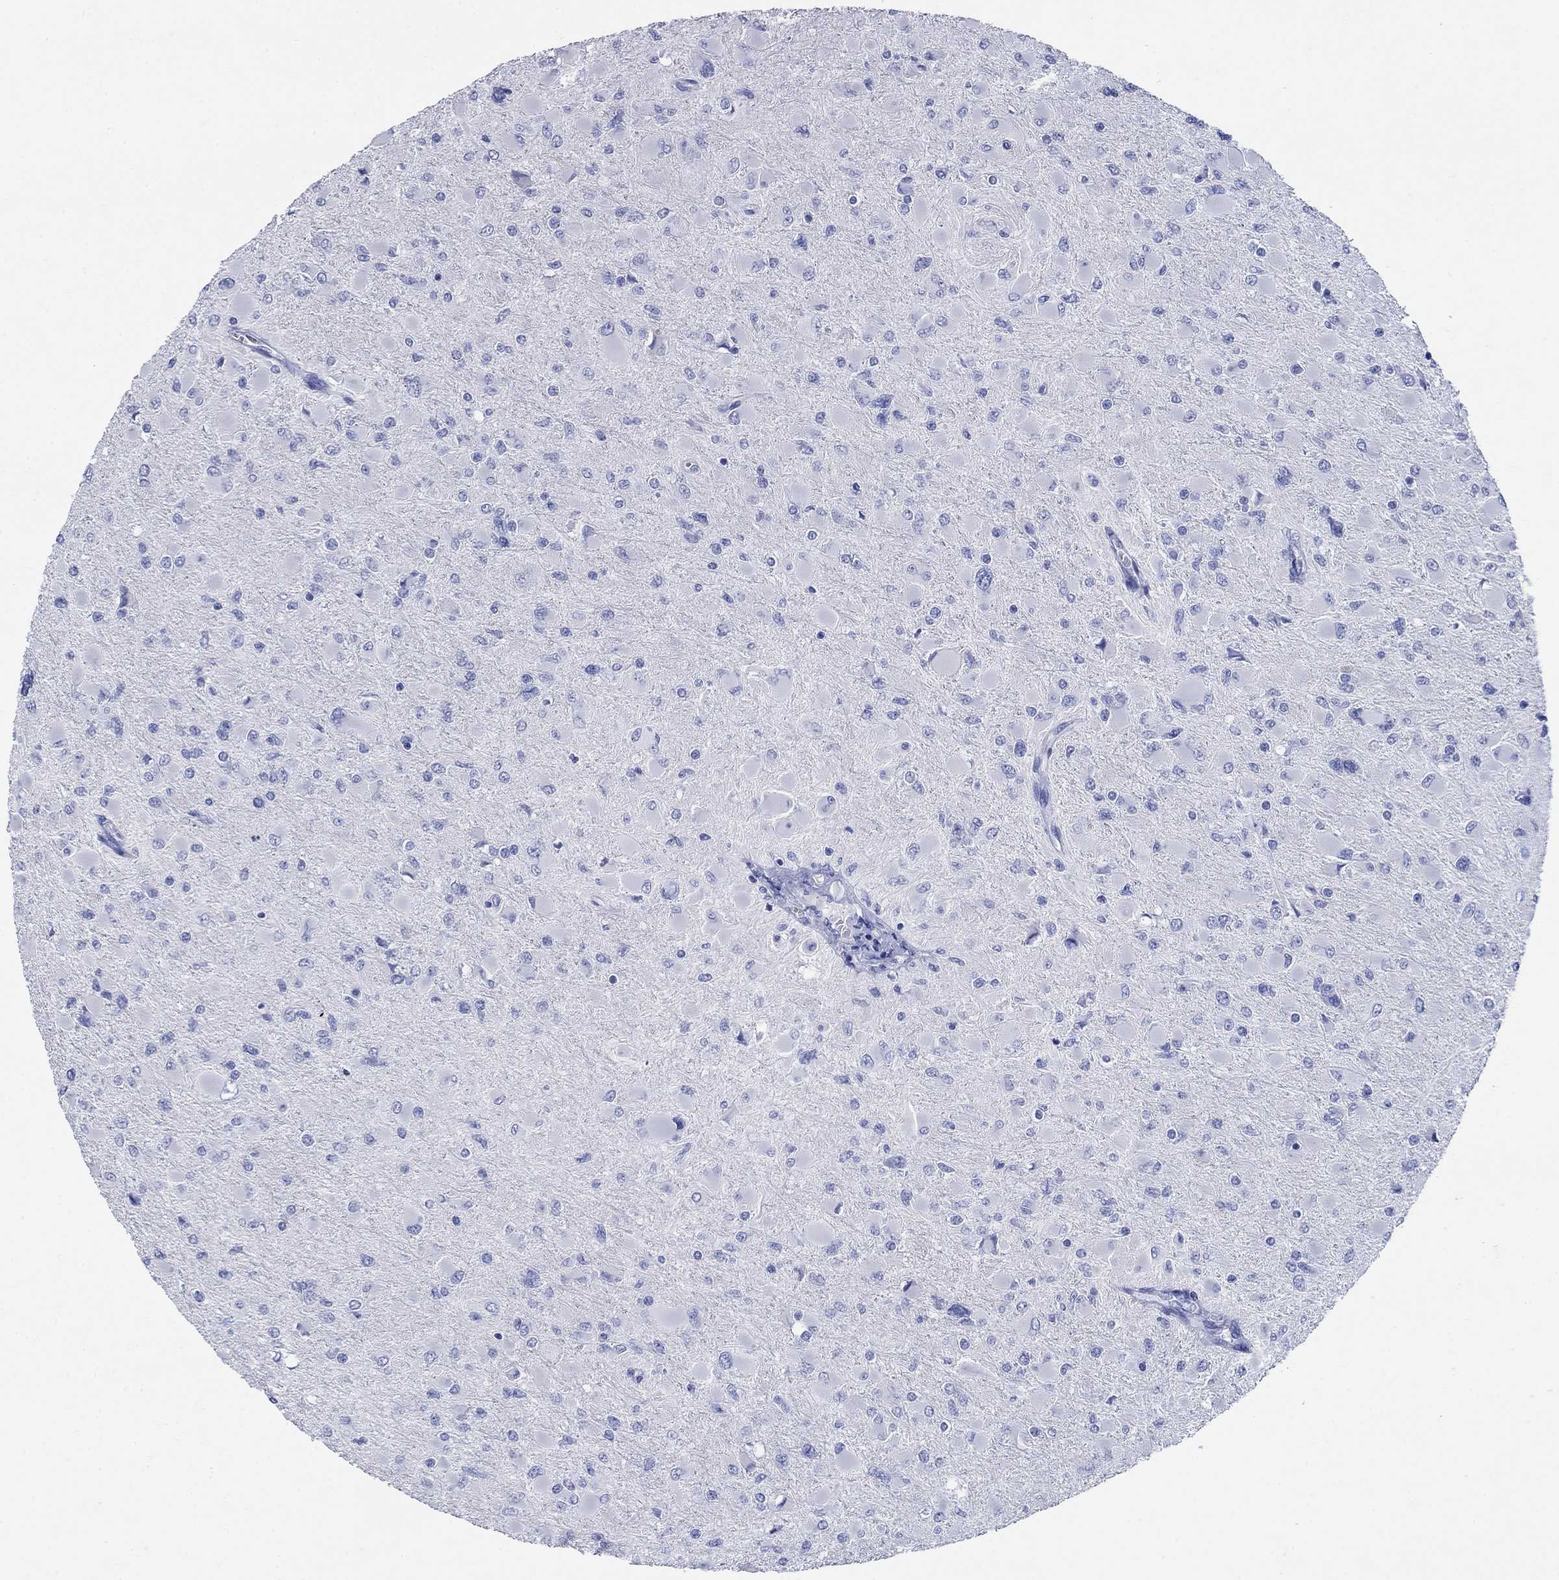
{"staining": {"intensity": "negative", "quantity": "none", "location": "none"}, "tissue": "glioma", "cell_type": "Tumor cells", "image_type": "cancer", "snomed": [{"axis": "morphology", "description": "Glioma, malignant, High grade"}, {"axis": "topography", "description": "Cerebral cortex"}], "caption": "Tumor cells are negative for brown protein staining in malignant glioma (high-grade).", "gene": "AZU1", "patient": {"sex": "female", "age": 36}}